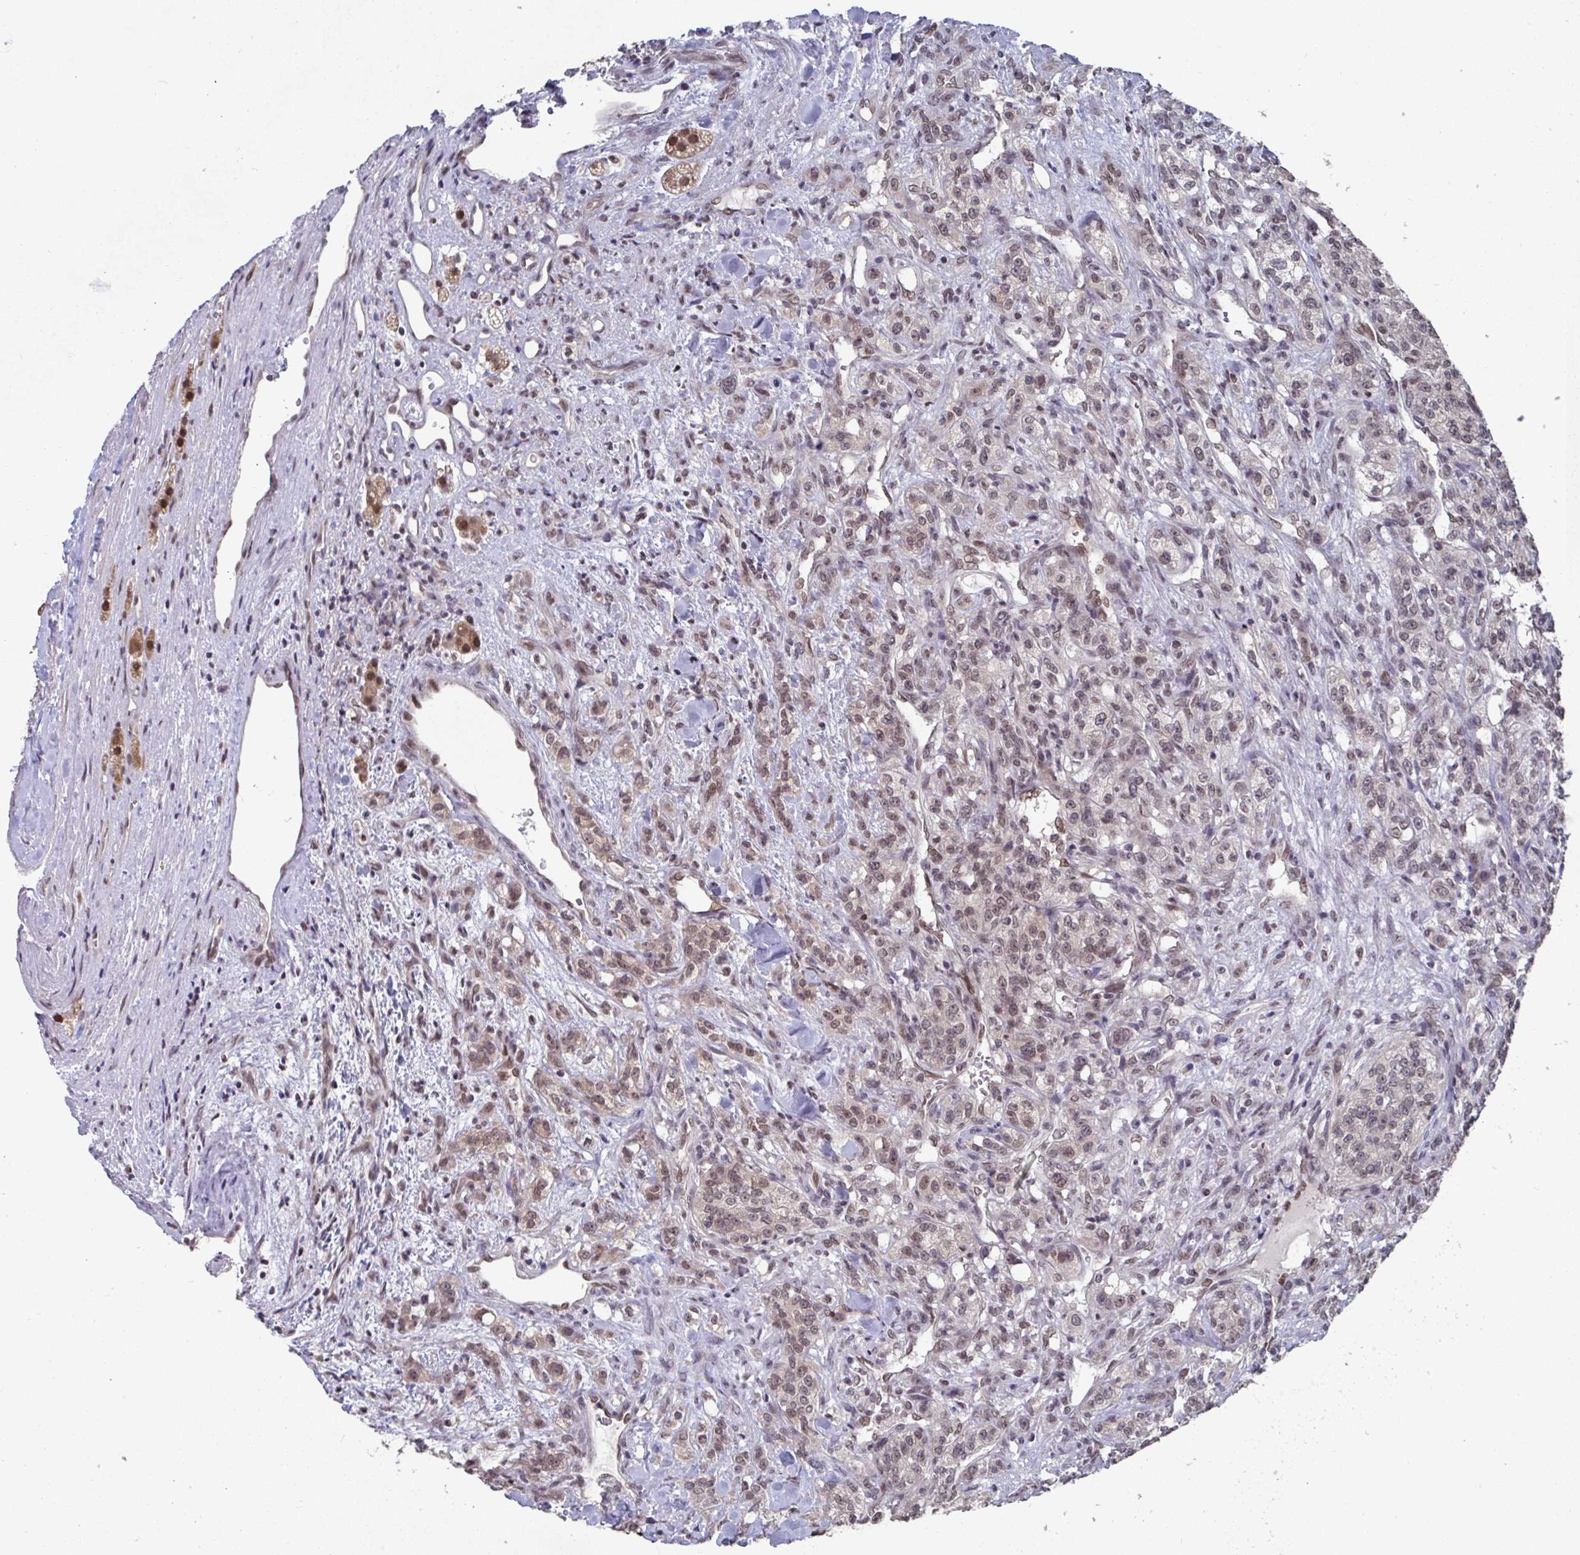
{"staining": {"intensity": "weak", "quantity": ">75%", "location": "nuclear"}, "tissue": "renal cancer", "cell_type": "Tumor cells", "image_type": "cancer", "snomed": [{"axis": "morphology", "description": "Adenocarcinoma, NOS"}, {"axis": "topography", "description": "Kidney"}], "caption": "A high-resolution micrograph shows immunohistochemistry staining of adenocarcinoma (renal), which shows weak nuclear expression in about >75% of tumor cells.", "gene": "JMJD1C", "patient": {"sex": "female", "age": 63}}